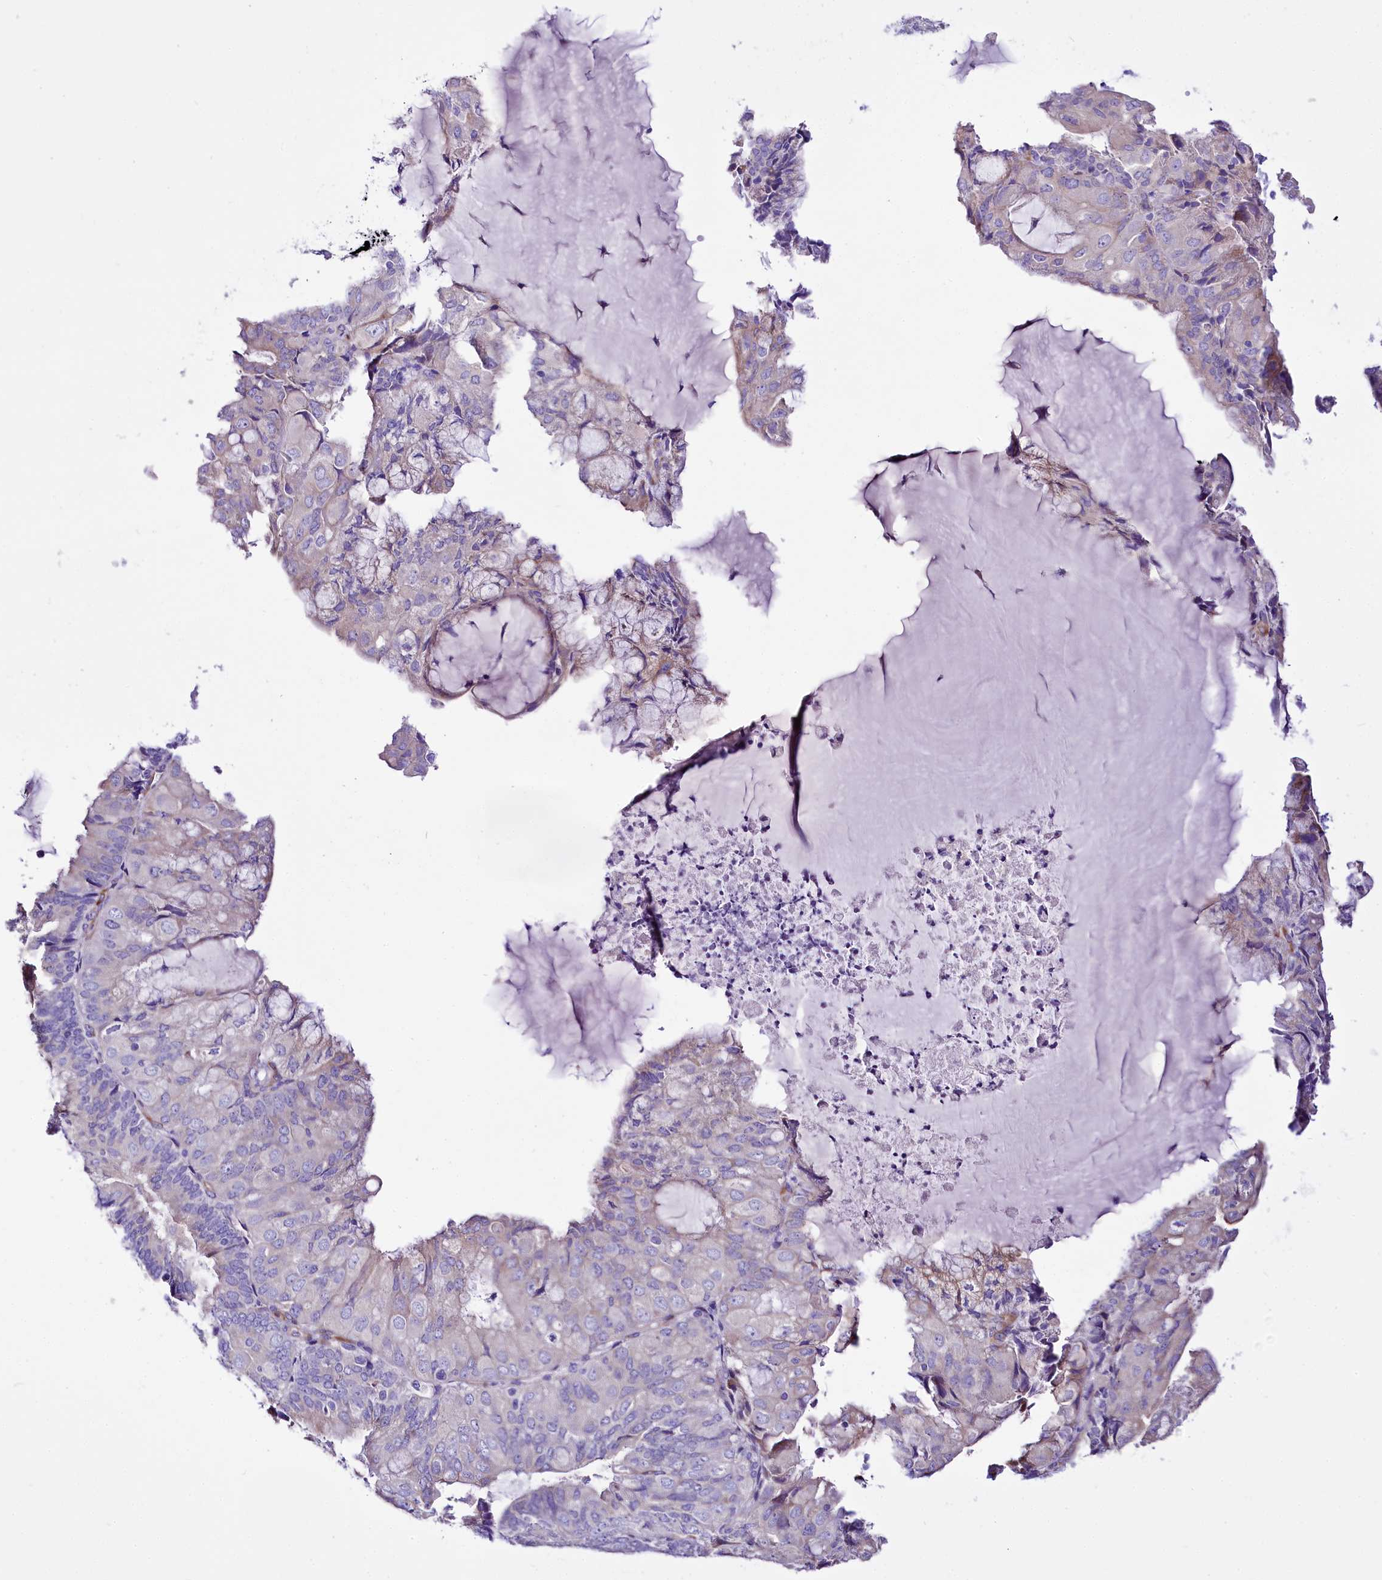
{"staining": {"intensity": "negative", "quantity": "none", "location": "none"}, "tissue": "endometrial cancer", "cell_type": "Tumor cells", "image_type": "cancer", "snomed": [{"axis": "morphology", "description": "Adenocarcinoma, NOS"}, {"axis": "topography", "description": "Endometrium"}], "caption": "This photomicrograph is of endometrial cancer stained with immunohistochemistry (IHC) to label a protein in brown with the nuclei are counter-stained blue. There is no expression in tumor cells. (DAB immunohistochemistry (IHC), high magnification).", "gene": "A2ML1", "patient": {"sex": "female", "age": 81}}